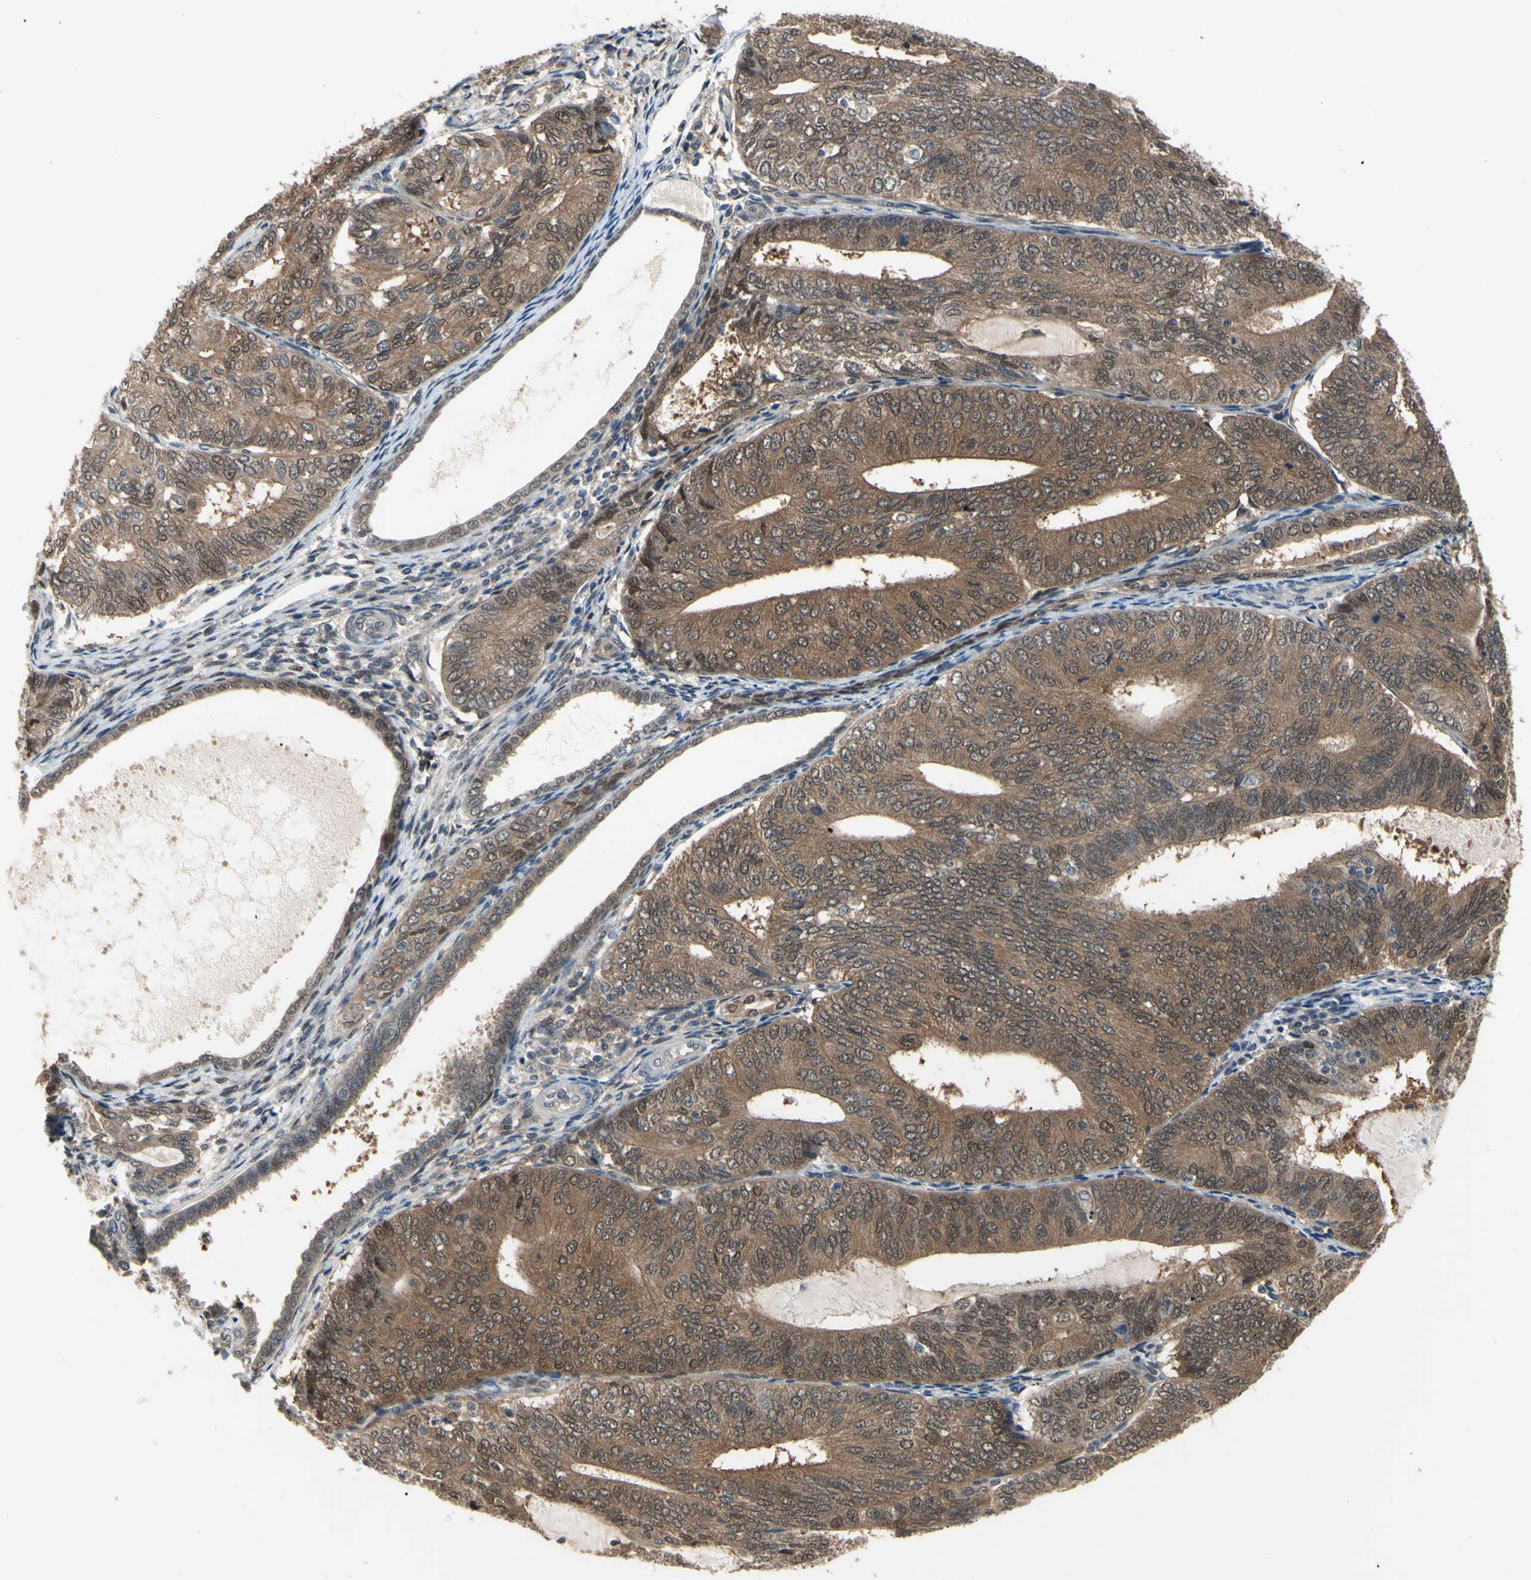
{"staining": {"intensity": "moderate", "quantity": ">75%", "location": "cytoplasmic/membranous"}, "tissue": "endometrial cancer", "cell_type": "Tumor cells", "image_type": "cancer", "snomed": [{"axis": "morphology", "description": "Adenocarcinoma, NOS"}, {"axis": "topography", "description": "Endometrium"}], "caption": "Brown immunohistochemical staining in adenocarcinoma (endometrial) reveals moderate cytoplasmic/membranous expression in approximately >75% of tumor cells. (brown staining indicates protein expression, while blue staining denotes nuclei).", "gene": "HSPA4", "patient": {"sex": "female", "age": 81}}